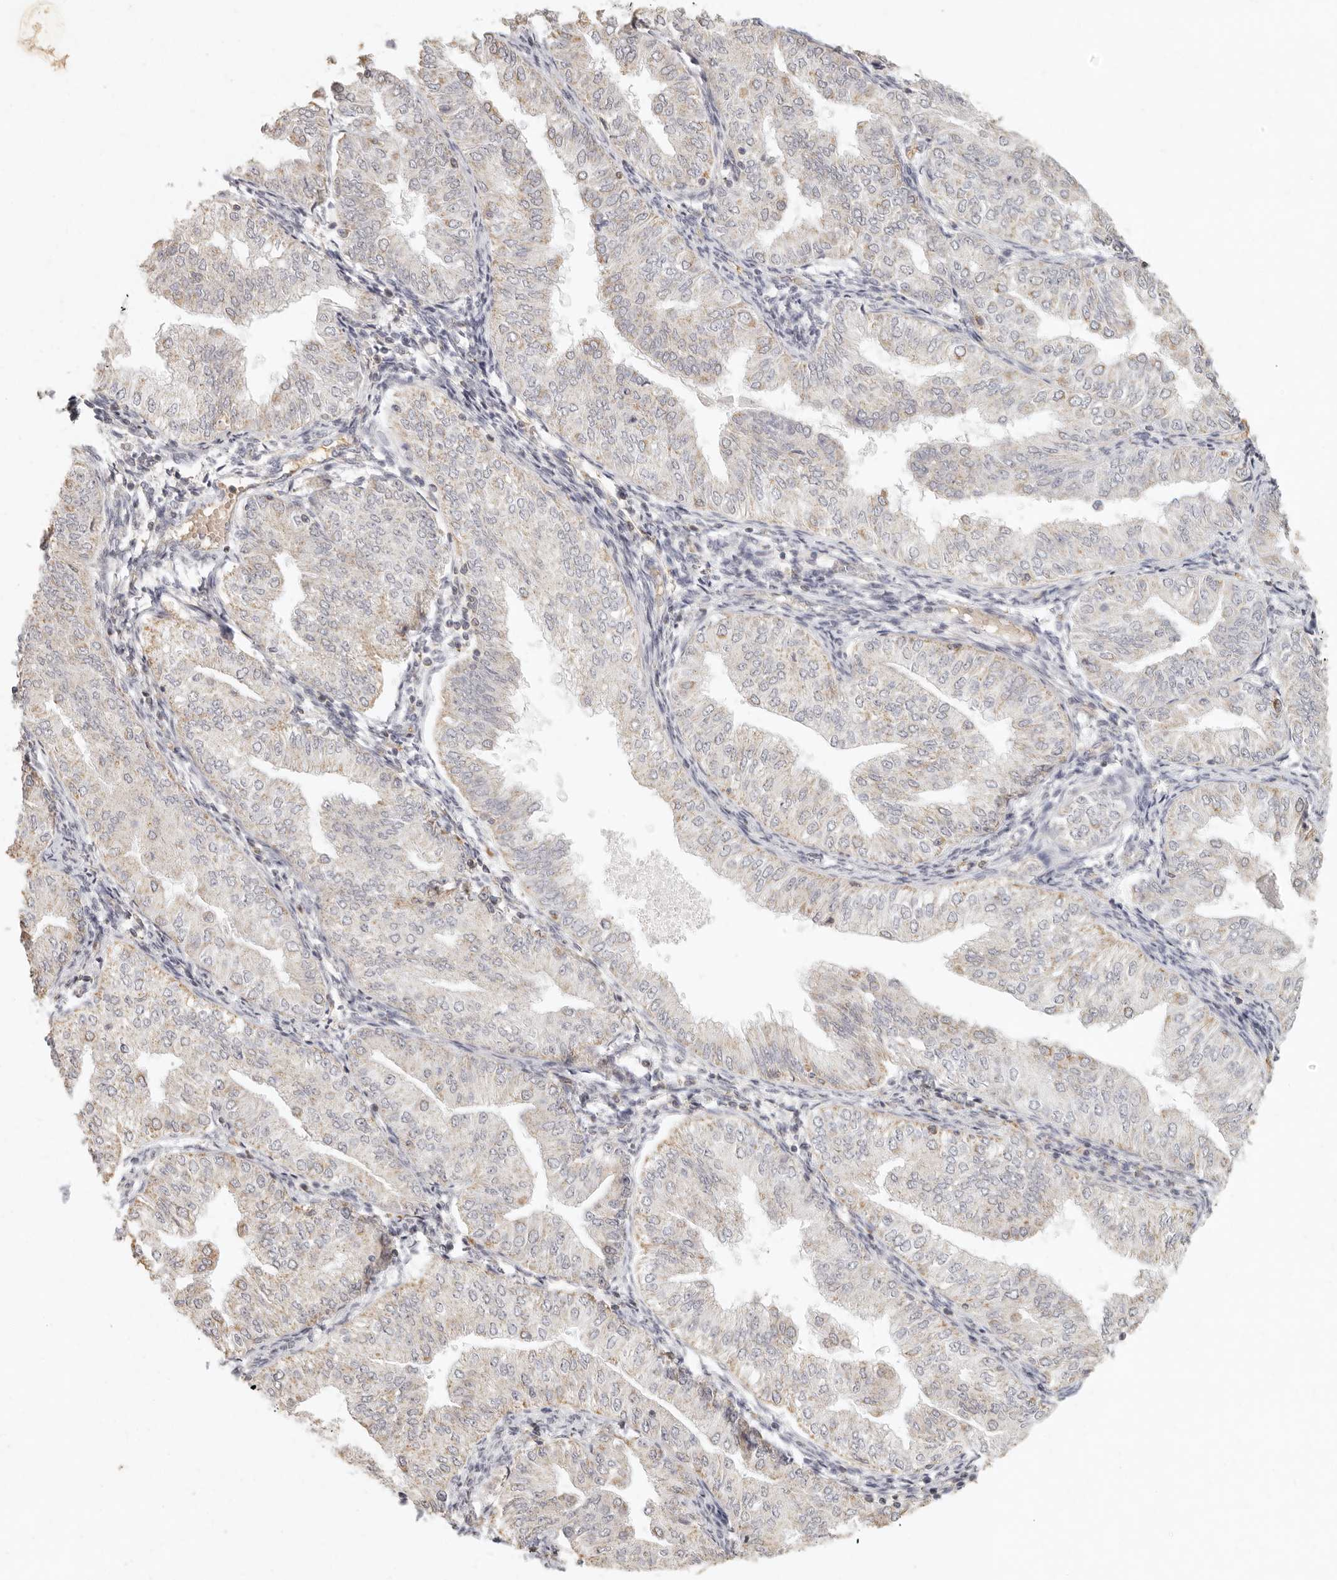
{"staining": {"intensity": "weak", "quantity": "<25%", "location": "cytoplasmic/membranous"}, "tissue": "endometrial cancer", "cell_type": "Tumor cells", "image_type": "cancer", "snomed": [{"axis": "morphology", "description": "Normal tissue, NOS"}, {"axis": "morphology", "description": "Adenocarcinoma, NOS"}, {"axis": "topography", "description": "Endometrium"}], "caption": "Endometrial cancer (adenocarcinoma) was stained to show a protein in brown. There is no significant staining in tumor cells.", "gene": "NIBAN1", "patient": {"sex": "female", "age": 53}}